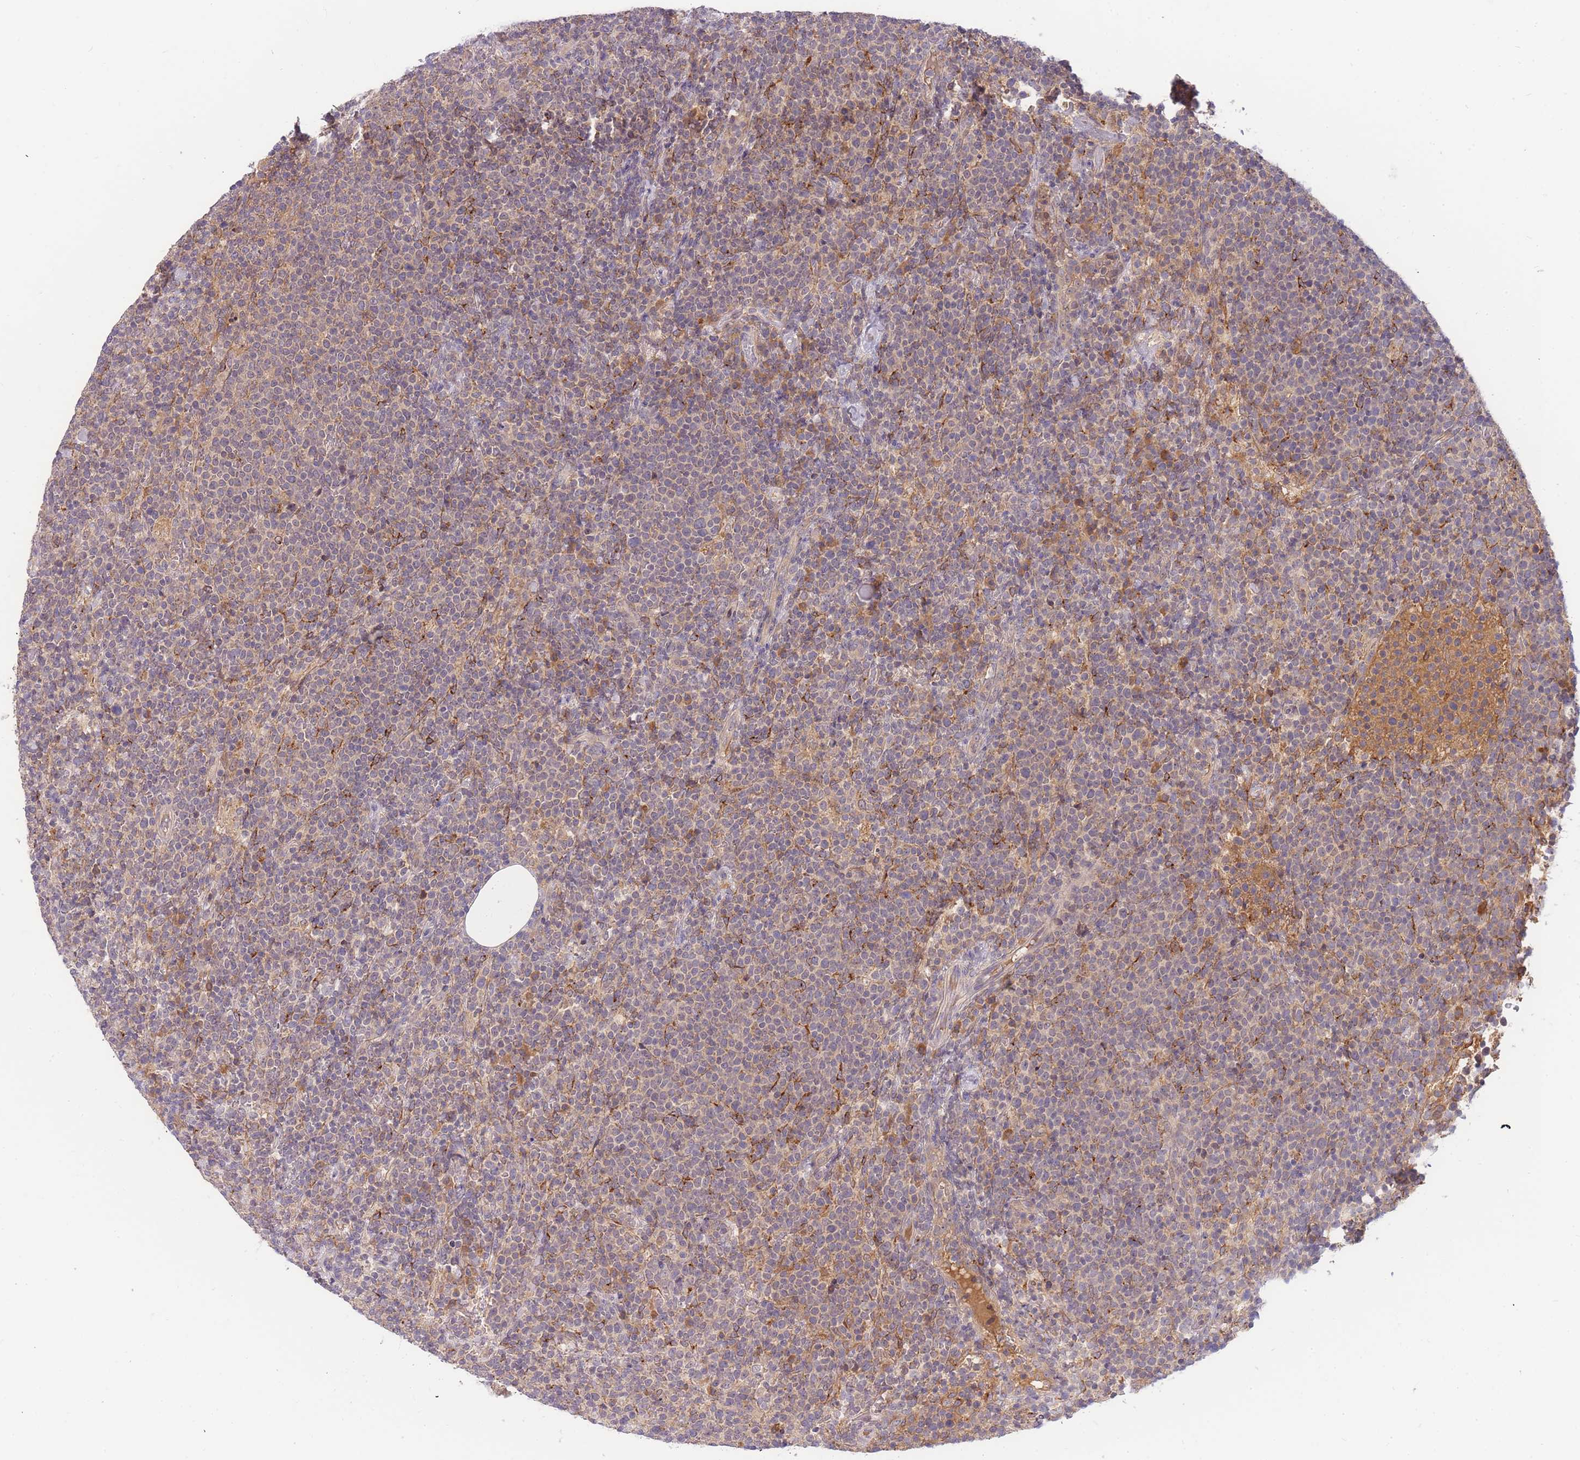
{"staining": {"intensity": "weak", "quantity": "25%-75%", "location": "cytoplasmic/membranous"}, "tissue": "lymphoma", "cell_type": "Tumor cells", "image_type": "cancer", "snomed": [{"axis": "morphology", "description": "Malignant lymphoma, non-Hodgkin's type, High grade"}, {"axis": "topography", "description": "Lymph node"}], "caption": "A low amount of weak cytoplasmic/membranous staining is present in about 25%-75% of tumor cells in malignant lymphoma, non-Hodgkin's type (high-grade) tissue.", "gene": "ZNF577", "patient": {"sex": "male", "age": 61}}